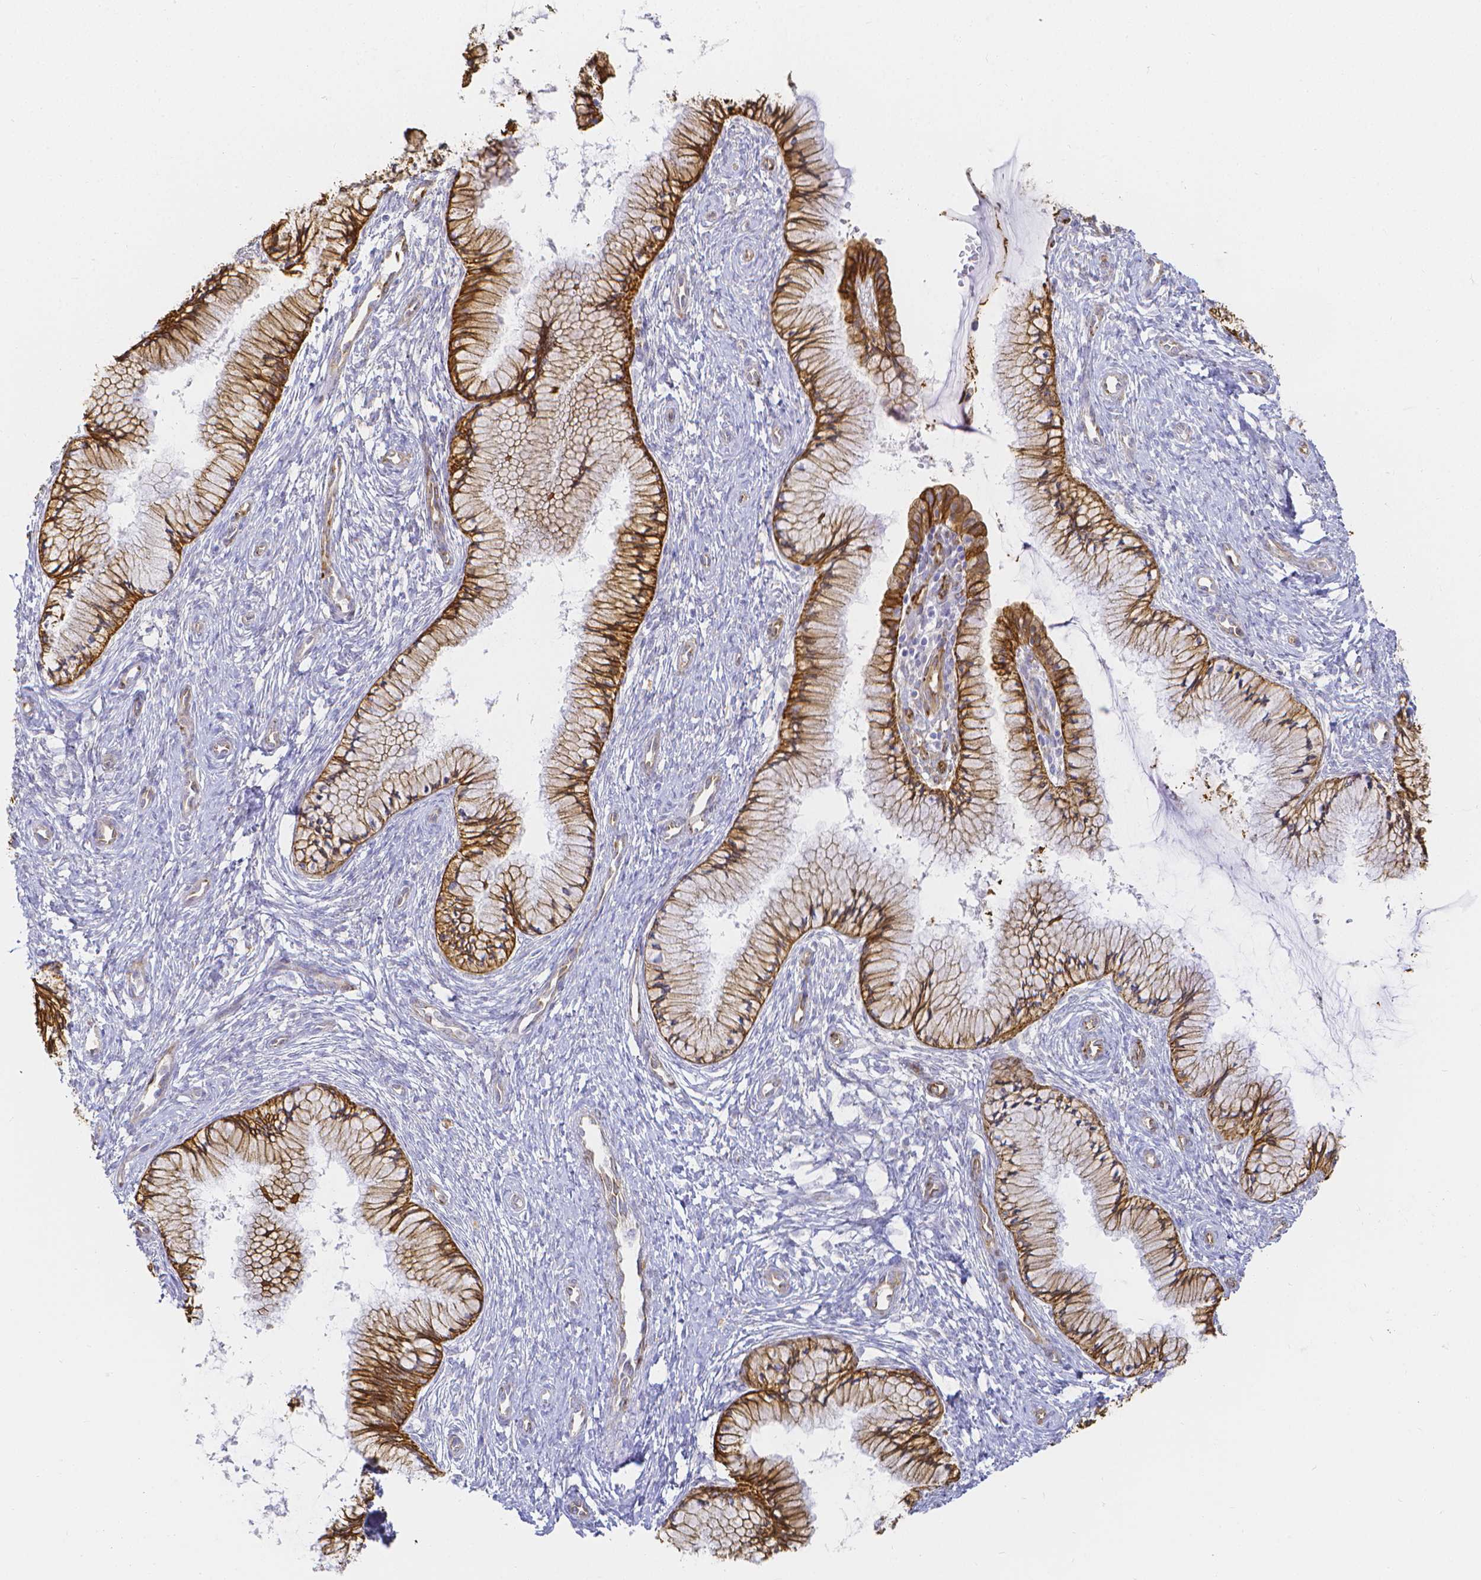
{"staining": {"intensity": "strong", "quantity": ">75%", "location": "cytoplasmic/membranous"}, "tissue": "cervix", "cell_type": "Glandular cells", "image_type": "normal", "snomed": [{"axis": "morphology", "description": "Normal tissue, NOS"}, {"axis": "topography", "description": "Cervix"}], "caption": "IHC of benign cervix exhibits high levels of strong cytoplasmic/membranous expression in approximately >75% of glandular cells. (Brightfield microscopy of DAB IHC at high magnification).", "gene": "SMURF1", "patient": {"sex": "female", "age": 37}}